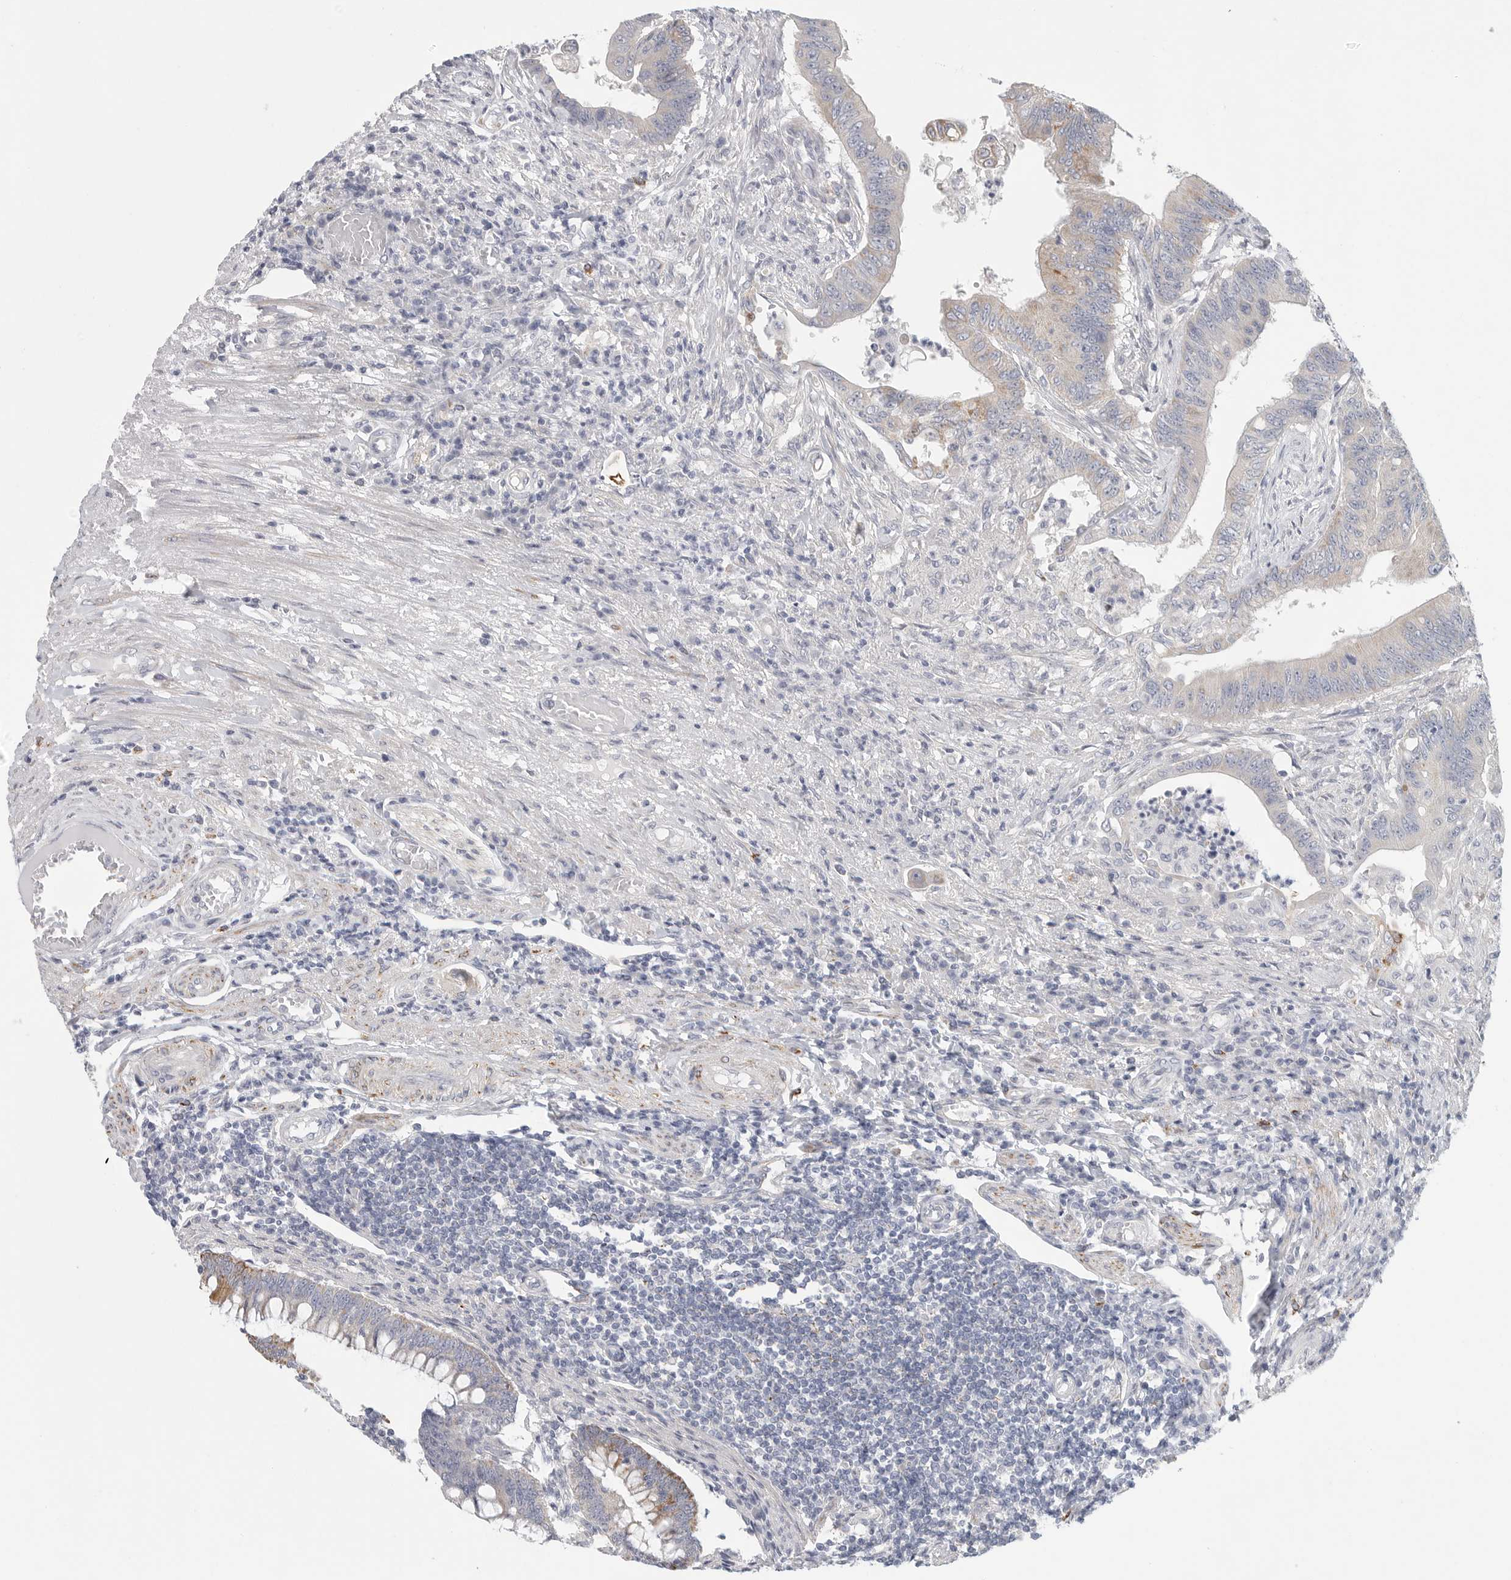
{"staining": {"intensity": "moderate", "quantity": "<25%", "location": "cytoplasmic/membranous"}, "tissue": "colorectal cancer", "cell_type": "Tumor cells", "image_type": "cancer", "snomed": [{"axis": "morphology", "description": "Adenoma, NOS"}, {"axis": "morphology", "description": "Adenocarcinoma, NOS"}, {"axis": "topography", "description": "Colon"}], "caption": "A micrograph of human colorectal cancer stained for a protein demonstrates moderate cytoplasmic/membranous brown staining in tumor cells.", "gene": "ELP3", "patient": {"sex": "male", "age": 79}}